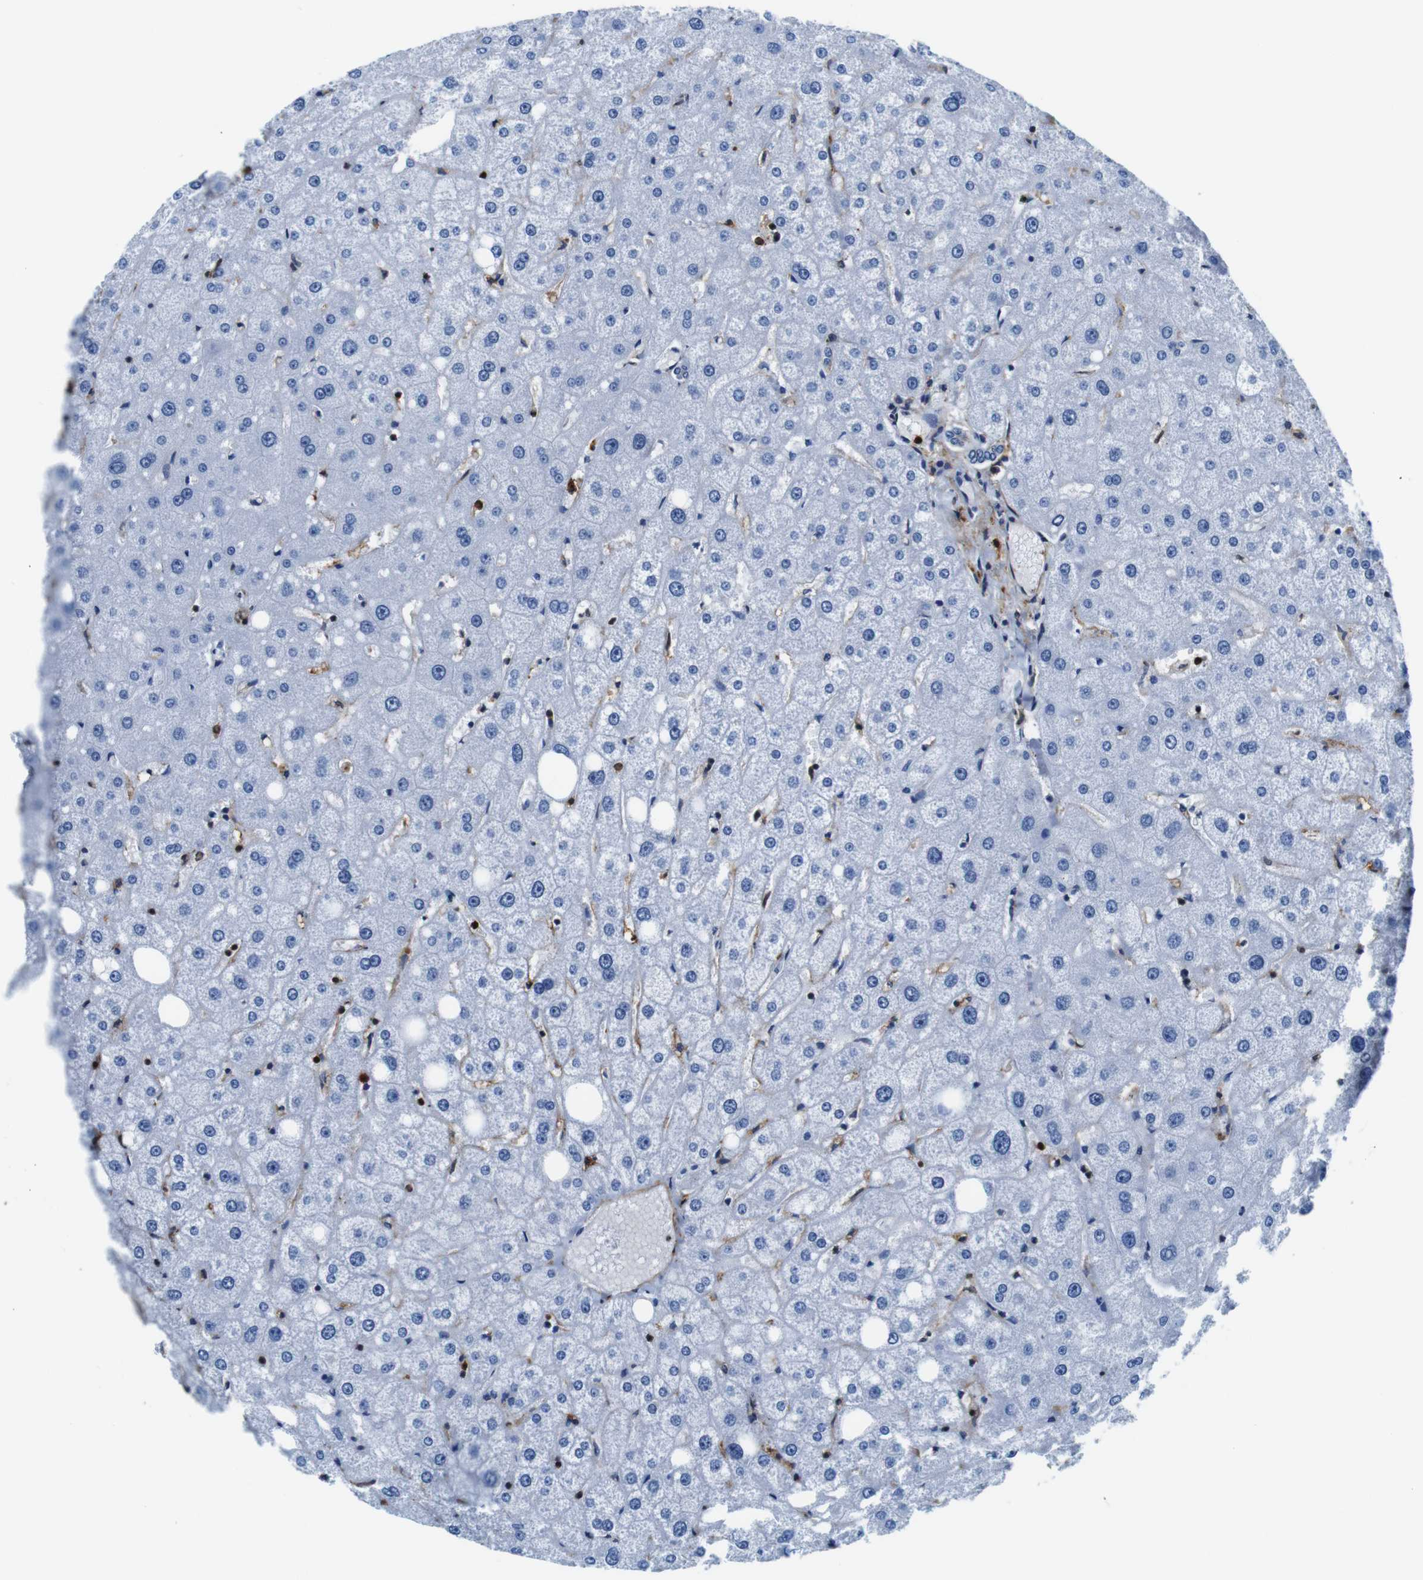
{"staining": {"intensity": "negative", "quantity": "none", "location": "none"}, "tissue": "liver", "cell_type": "Cholangiocytes", "image_type": "normal", "snomed": [{"axis": "morphology", "description": "Normal tissue, NOS"}, {"axis": "topography", "description": "Liver"}], "caption": "Micrograph shows no protein staining in cholangiocytes of unremarkable liver. (Stains: DAB IHC with hematoxylin counter stain, Microscopy: brightfield microscopy at high magnification).", "gene": "ANXA1", "patient": {"sex": "male", "age": 73}}